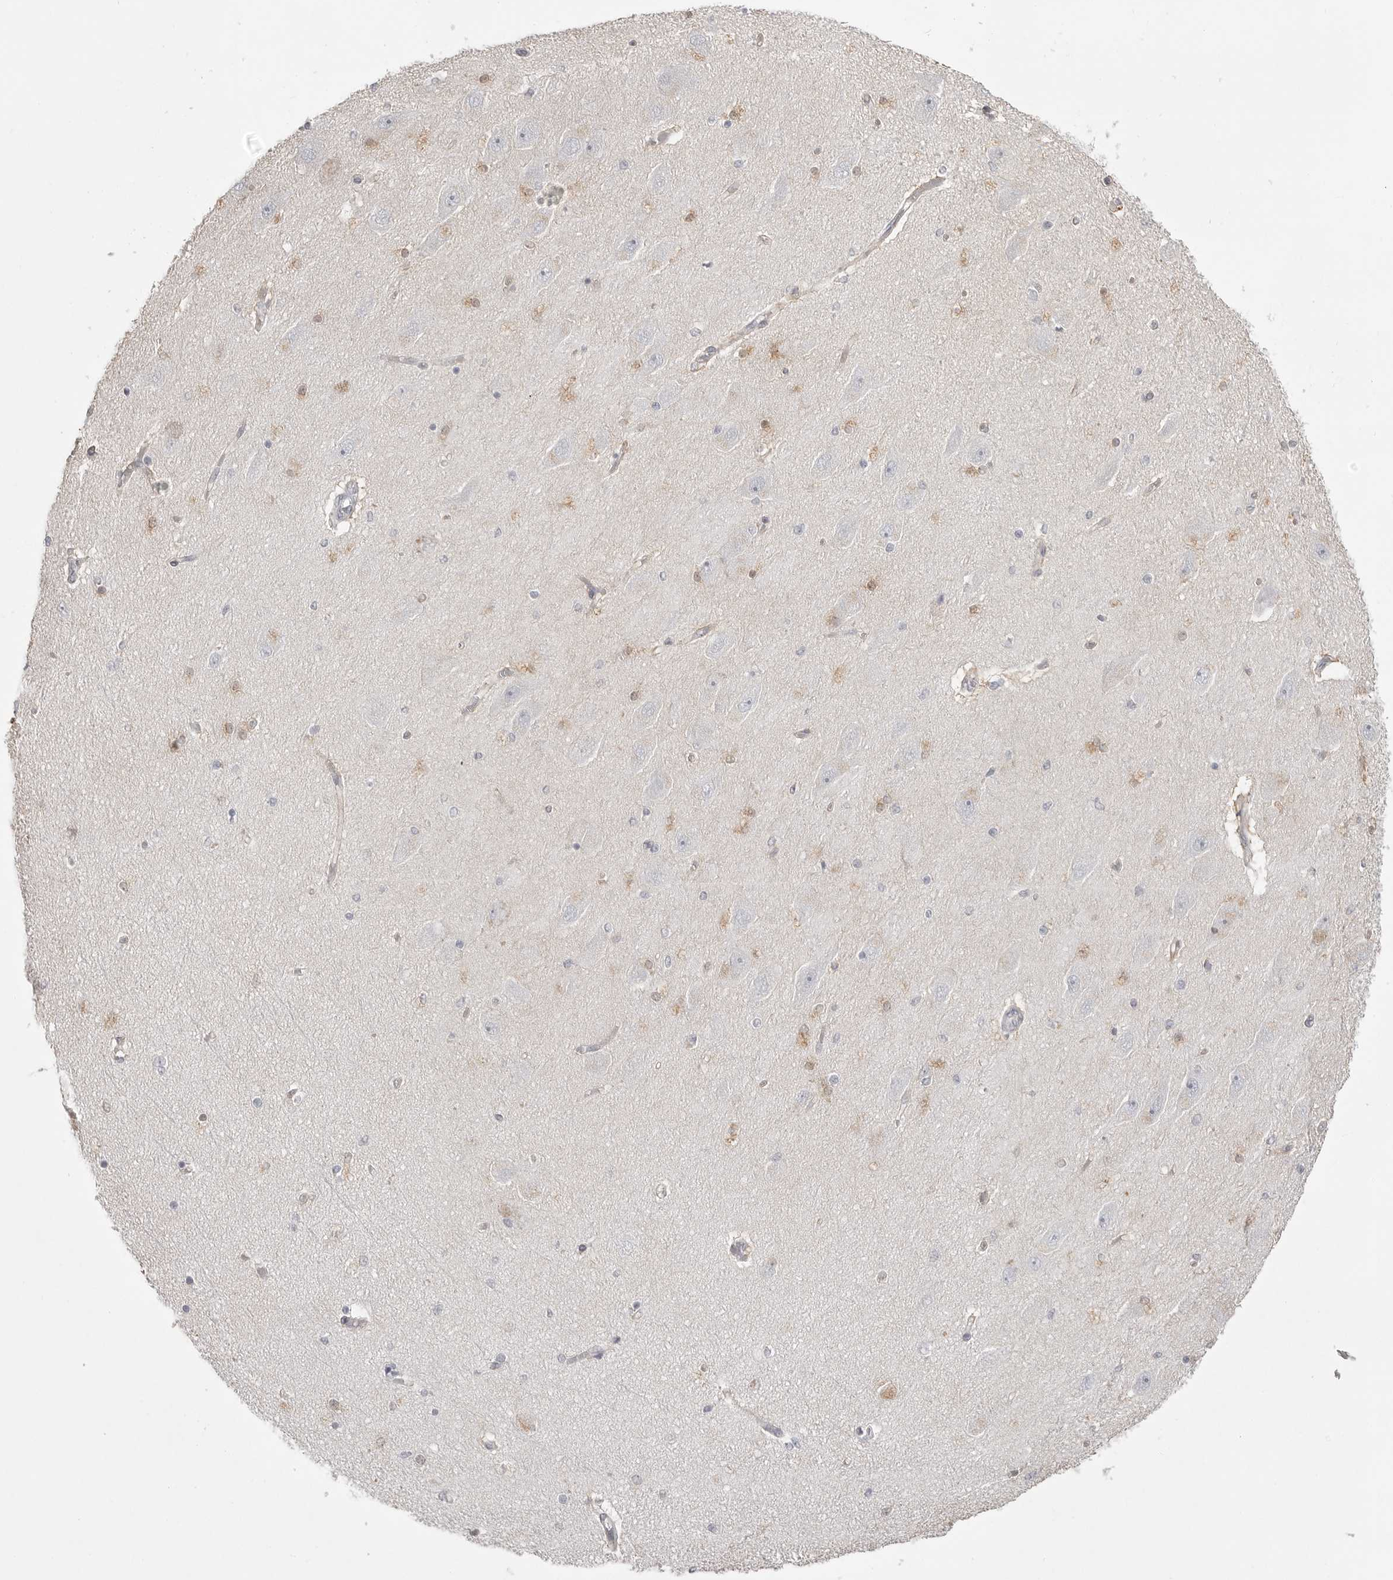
{"staining": {"intensity": "weak", "quantity": "<25%", "location": "cytoplasmic/membranous,nuclear"}, "tissue": "hippocampus", "cell_type": "Glial cells", "image_type": "normal", "snomed": [{"axis": "morphology", "description": "Normal tissue, NOS"}, {"axis": "topography", "description": "Hippocampus"}], "caption": "Protein analysis of normal hippocampus displays no significant positivity in glial cells.", "gene": "TCTN3", "patient": {"sex": "female", "age": 54}}